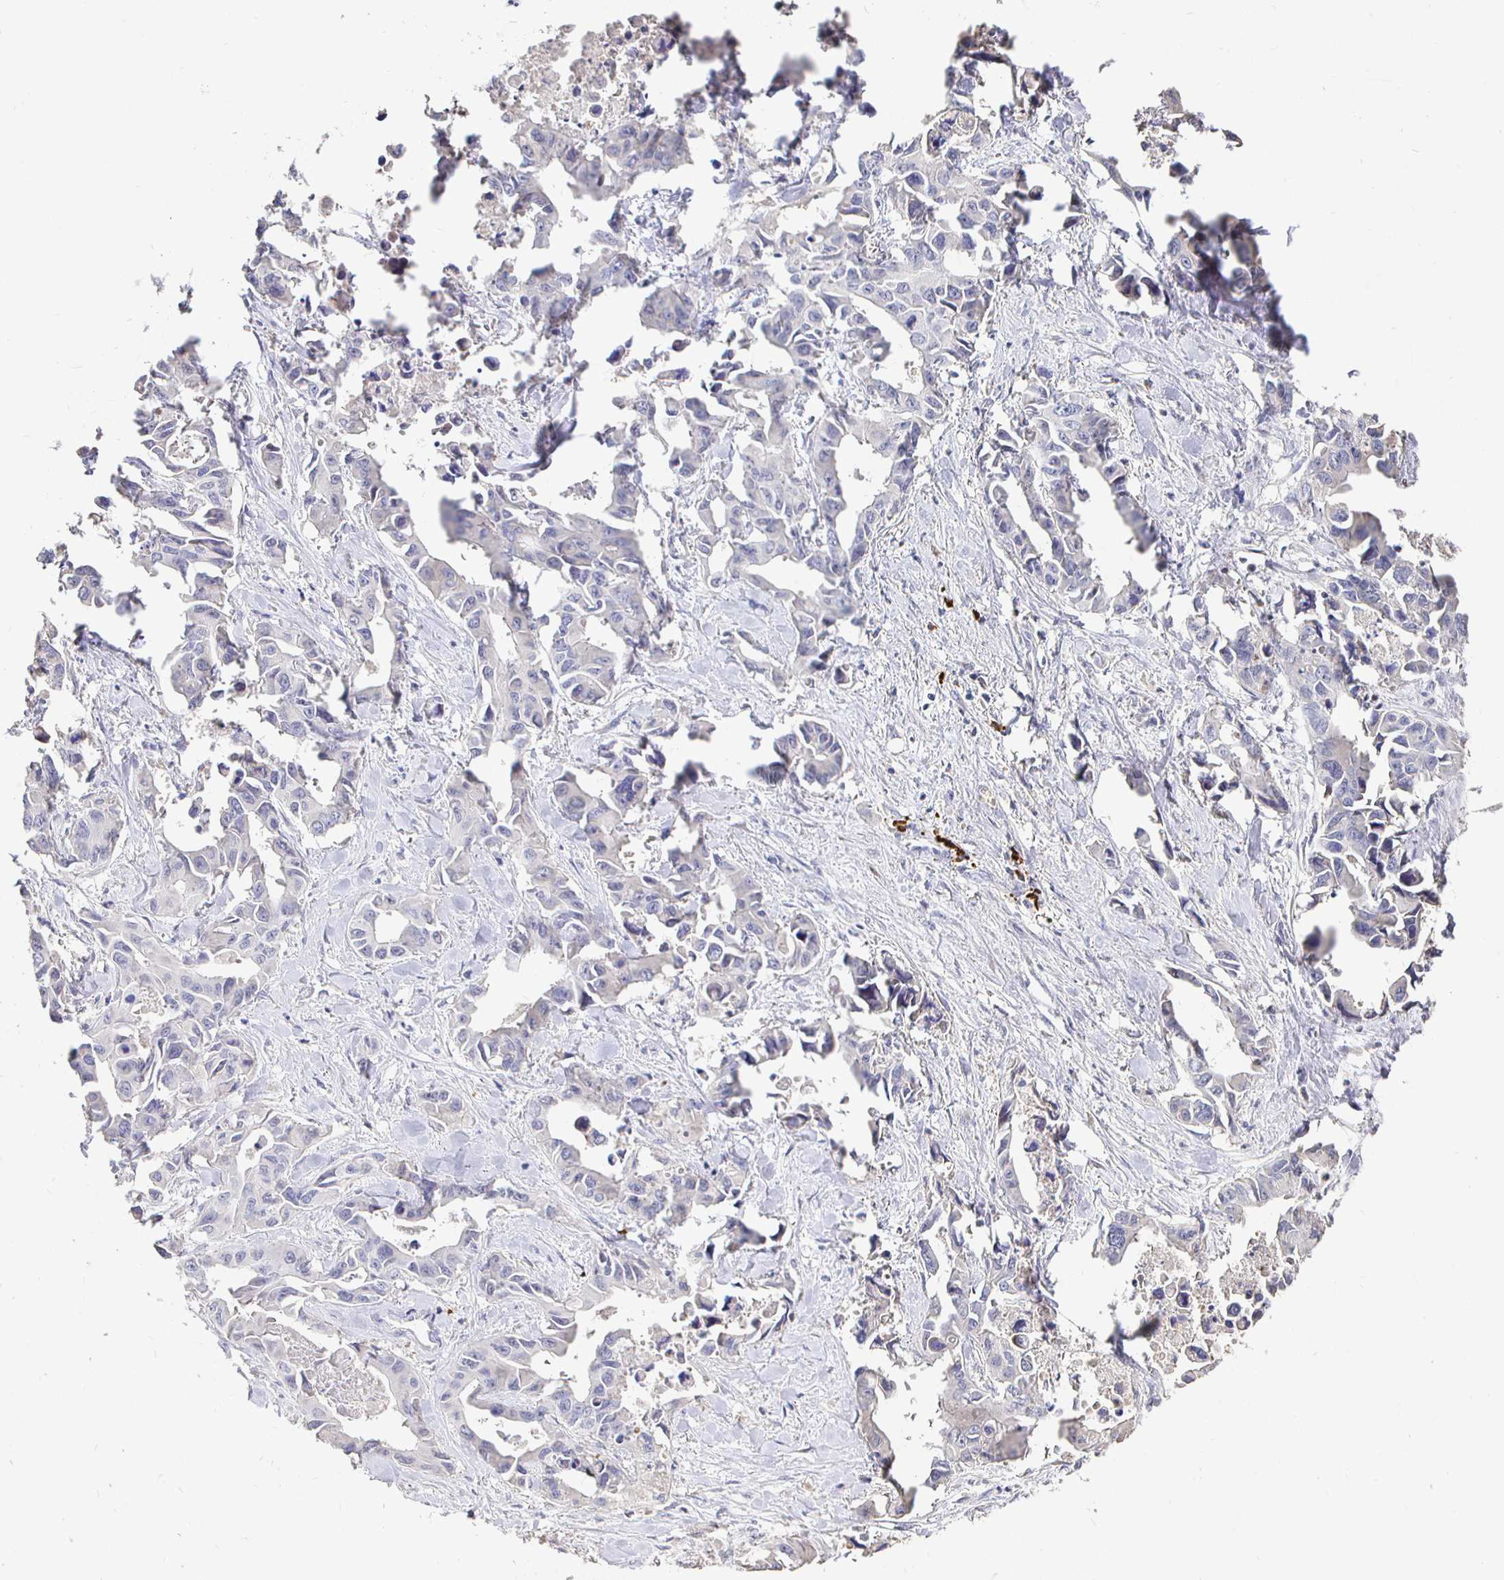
{"staining": {"intensity": "negative", "quantity": "none", "location": "none"}, "tissue": "lung cancer", "cell_type": "Tumor cells", "image_type": "cancer", "snomed": [{"axis": "morphology", "description": "Adenocarcinoma, NOS"}, {"axis": "topography", "description": "Lung"}], "caption": "This photomicrograph is of adenocarcinoma (lung) stained with immunohistochemistry to label a protein in brown with the nuclei are counter-stained blue. There is no expression in tumor cells. (Stains: DAB immunohistochemistry with hematoxylin counter stain, Microscopy: brightfield microscopy at high magnification).", "gene": "CXCR3", "patient": {"sex": "male", "age": 64}}